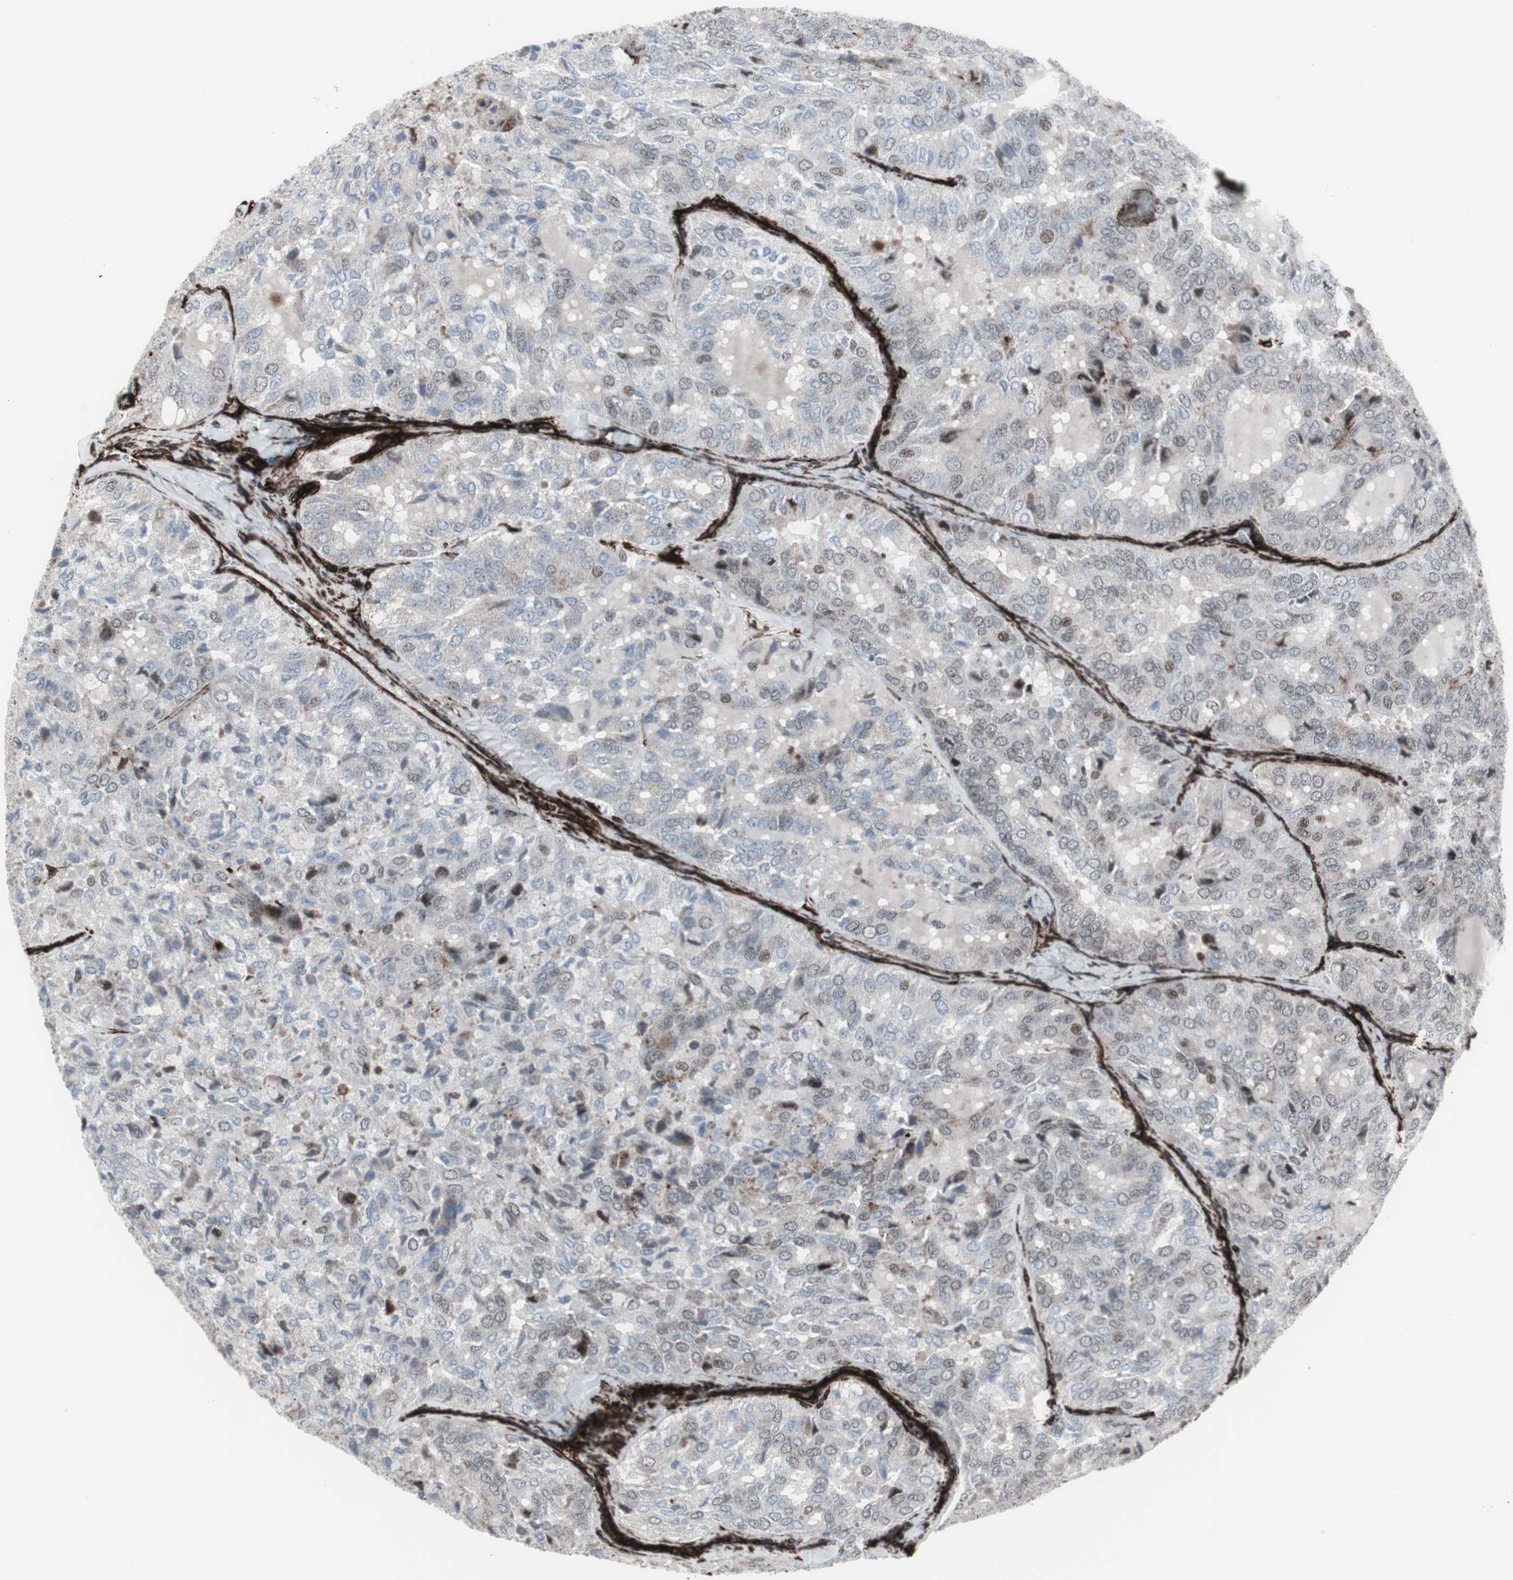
{"staining": {"intensity": "negative", "quantity": "none", "location": "none"}, "tissue": "thyroid cancer", "cell_type": "Tumor cells", "image_type": "cancer", "snomed": [{"axis": "morphology", "description": "Follicular adenoma carcinoma, NOS"}, {"axis": "topography", "description": "Thyroid gland"}], "caption": "High power microscopy histopathology image of an IHC photomicrograph of thyroid follicular adenoma carcinoma, revealing no significant positivity in tumor cells.", "gene": "PDGFA", "patient": {"sex": "male", "age": 75}}